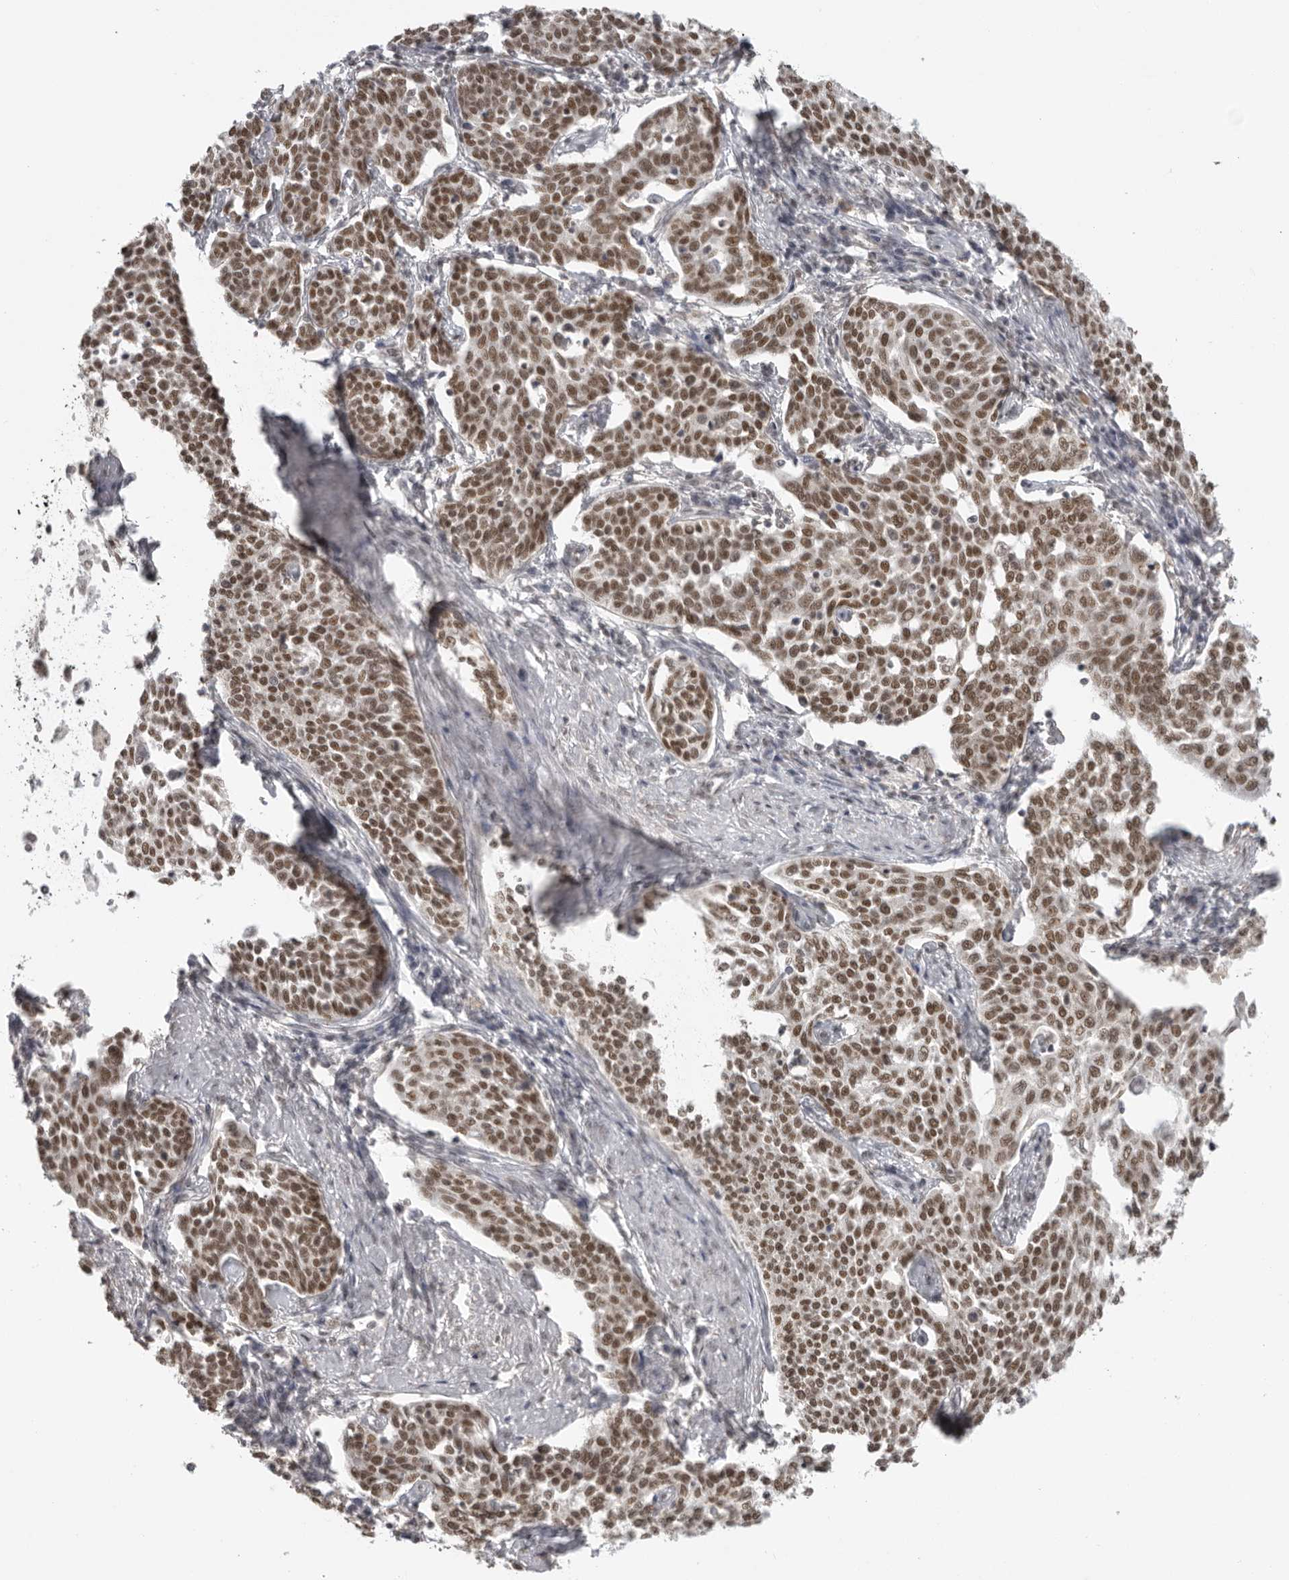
{"staining": {"intensity": "moderate", "quantity": ">75%", "location": "nuclear"}, "tissue": "cervical cancer", "cell_type": "Tumor cells", "image_type": "cancer", "snomed": [{"axis": "morphology", "description": "Squamous cell carcinoma, NOS"}, {"axis": "topography", "description": "Cervix"}], "caption": "Approximately >75% of tumor cells in cervical squamous cell carcinoma show moderate nuclear protein expression as visualized by brown immunohistochemical staining.", "gene": "RPA2", "patient": {"sex": "female", "age": 34}}